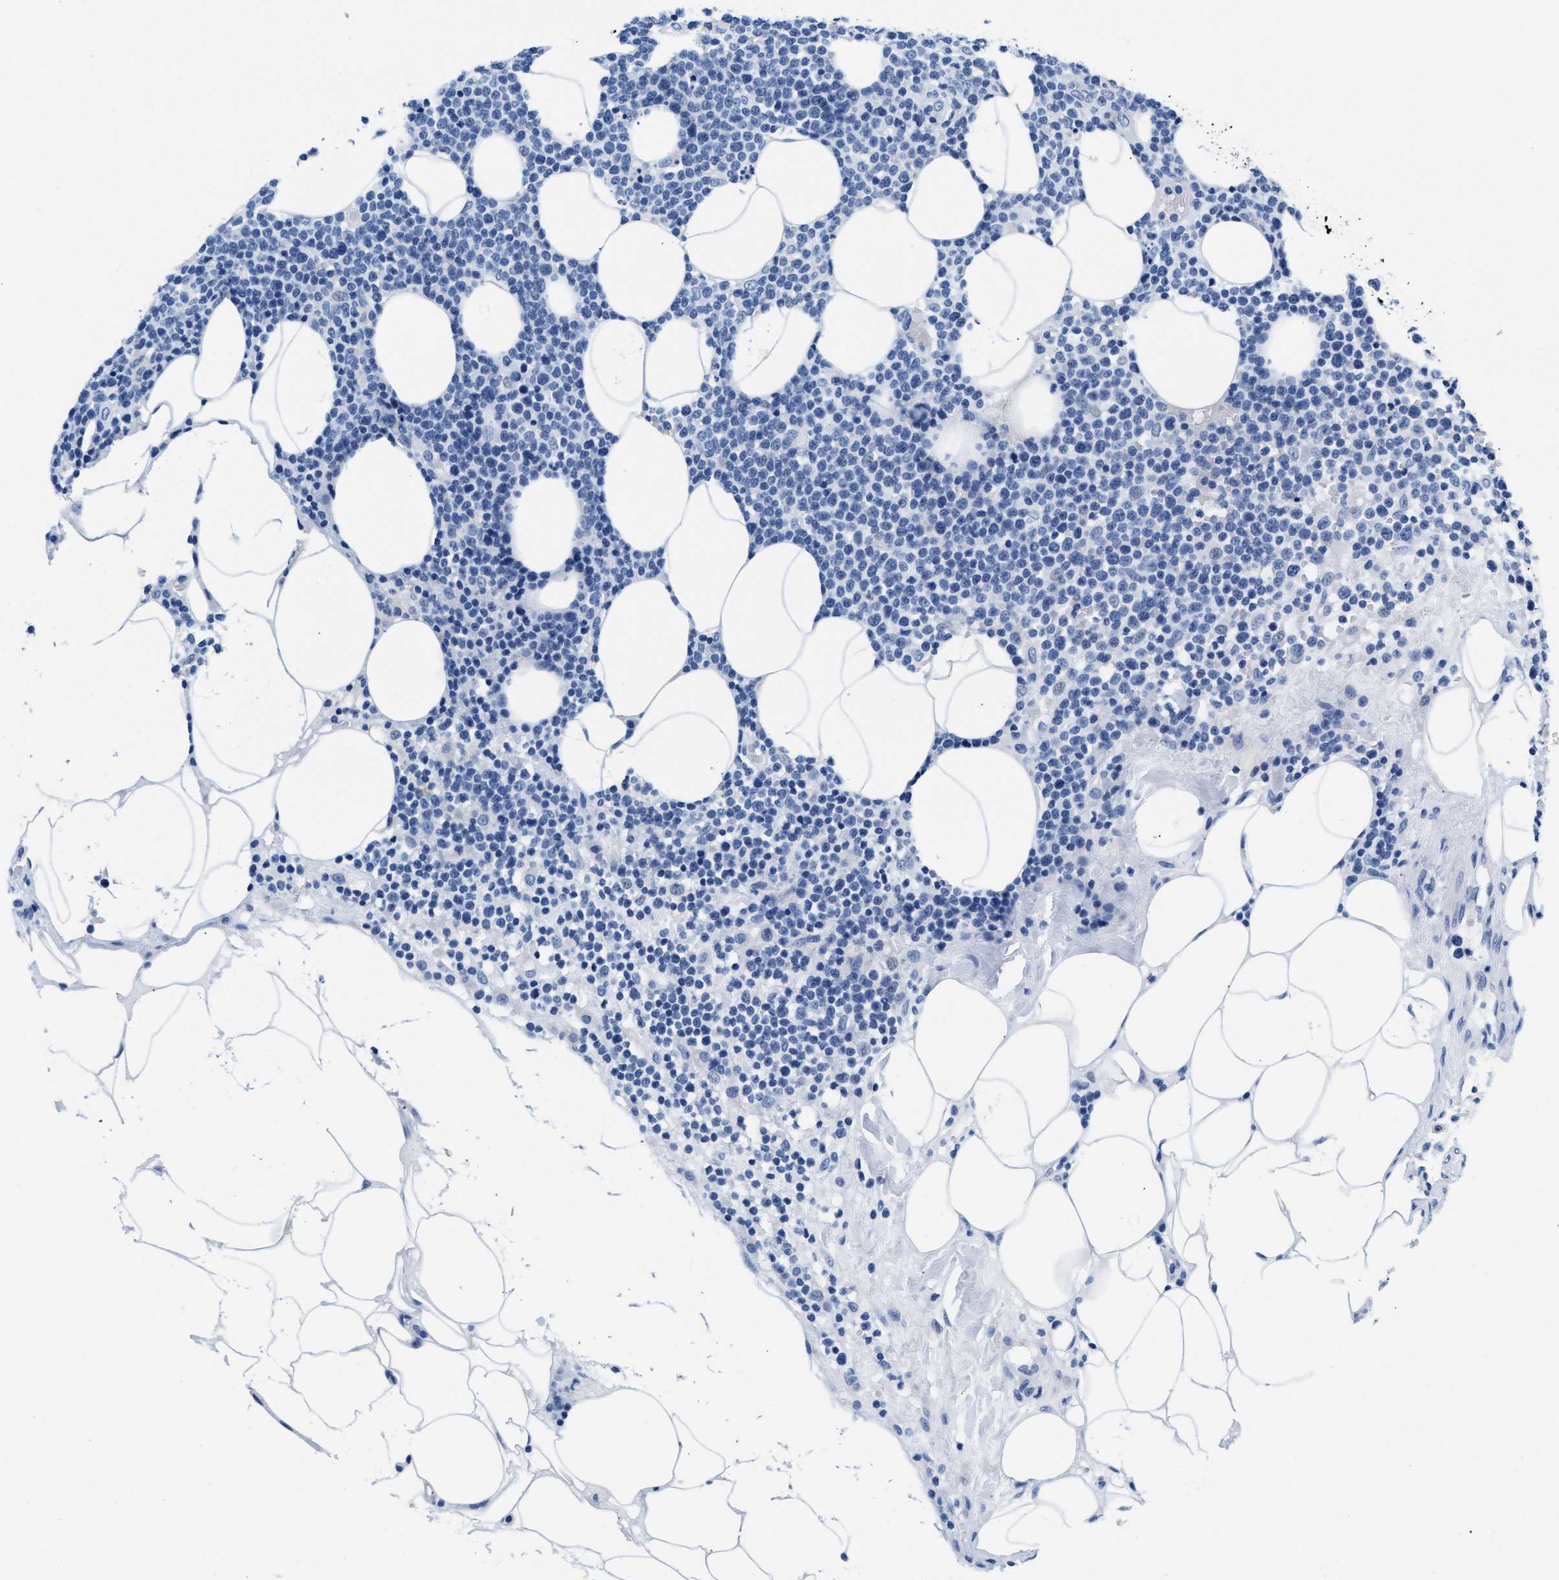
{"staining": {"intensity": "negative", "quantity": "none", "location": "none"}, "tissue": "lymphoma", "cell_type": "Tumor cells", "image_type": "cancer", "snomed": [{"axis": "morphology", "description": "Malignant lymphoma, non-Hodgkin's type, High grade"}, {"axis": "topography", "description": "Lymph node"}], "caption": "DAB immunohistochemical staining of human malignant lymphoma, non-Hodgkin's type (high-grade) demonstrates no significant staining in tumor cells.", "gene": "MMP8", "patient": {"sex": "male", "age": 61}}